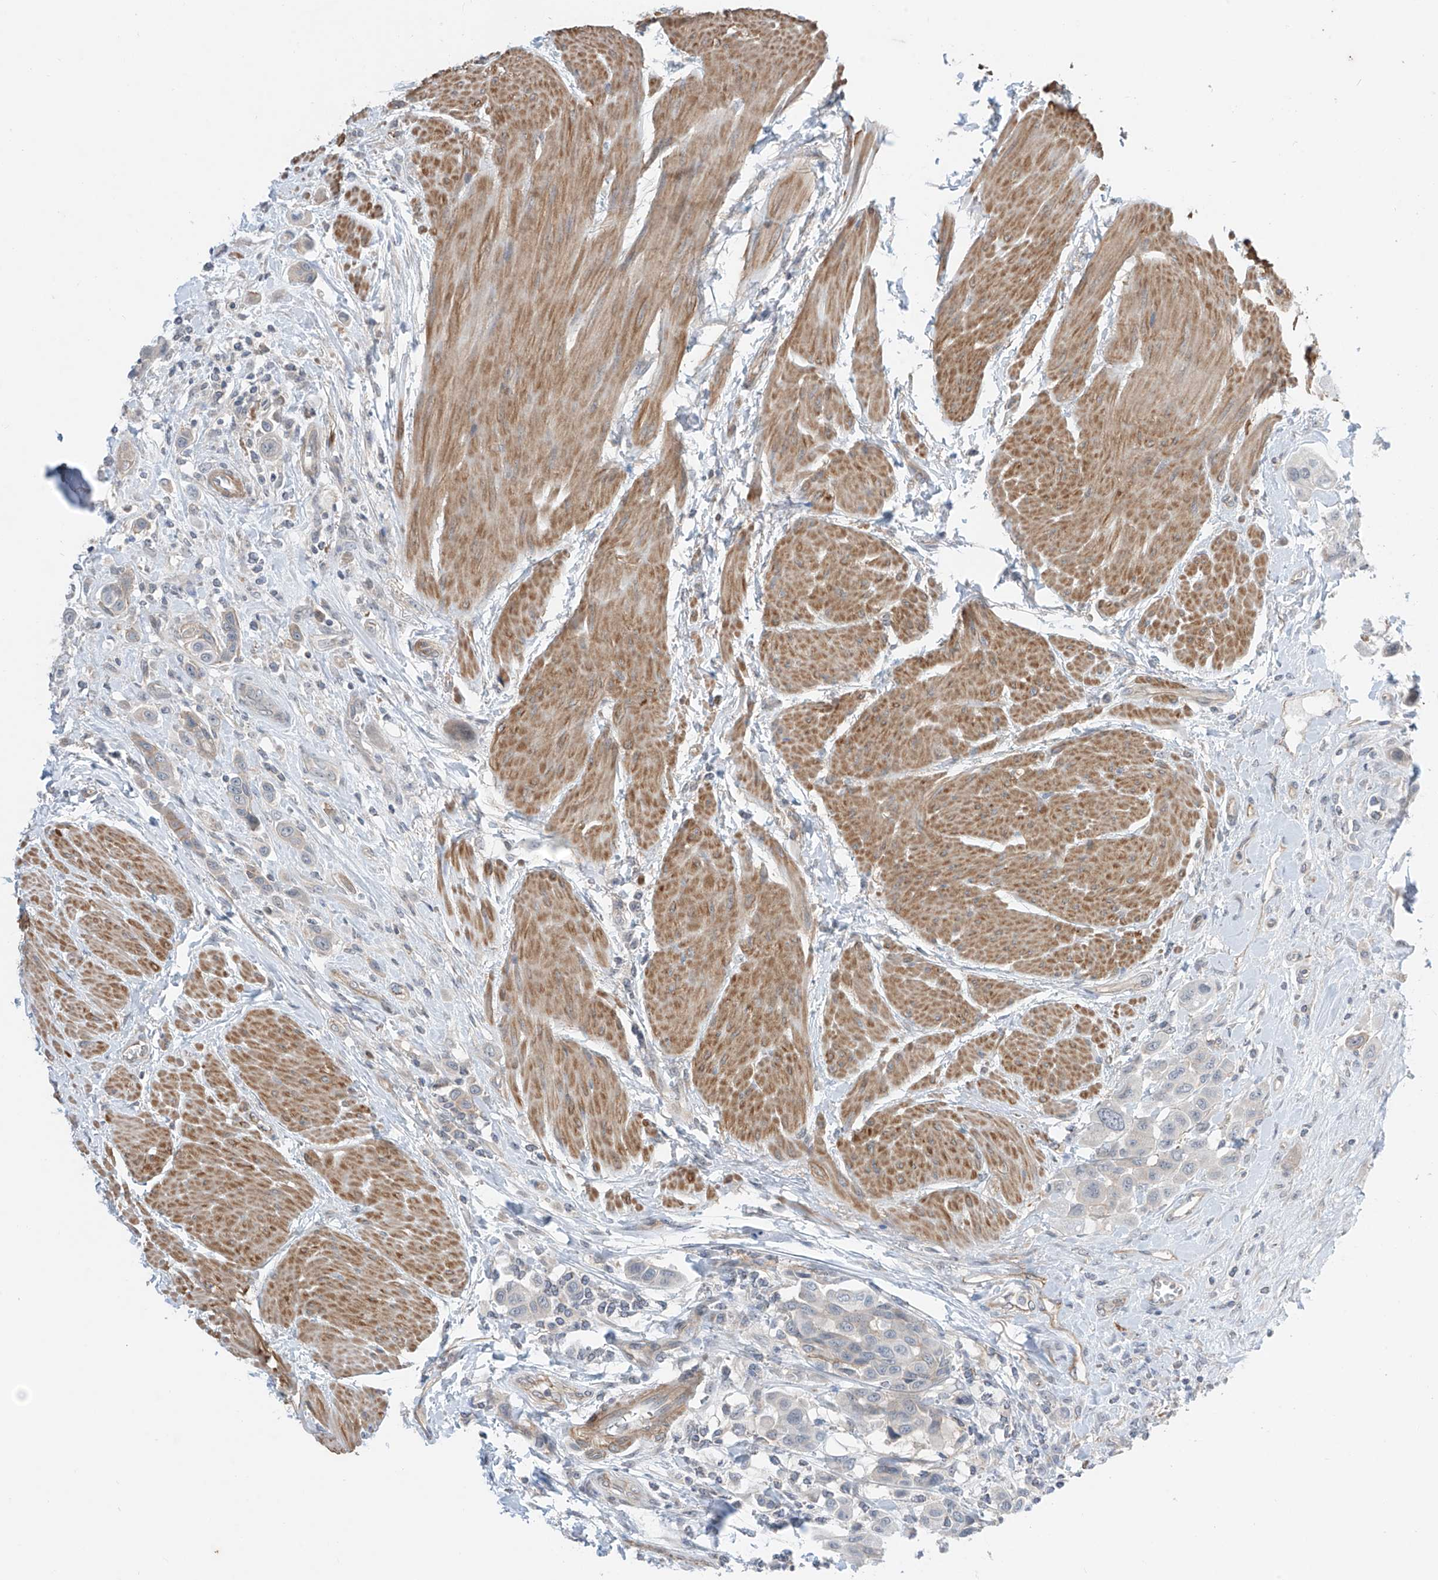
{"staining": {"intensity": "negative", "quantity": "none", "location": "none"}, "tissue": "urothelial cancer", "cell_type": "Tumor cells", "image_type": "cancer", "snomed": [{"axis": "morphology", "description": "Urothelial carcinoma, High grade"}, {"axis": "topography", "description": "Urinary bladder"}], "caption": "Immunohistochemistry photomicrograph of human urothelial carcinoma (high-grade) stained for a protein (brown), which exhibits no expression in tumor cells.", "gene": "ABLIM2", "patient": {"sex": "male", "age": 50}}